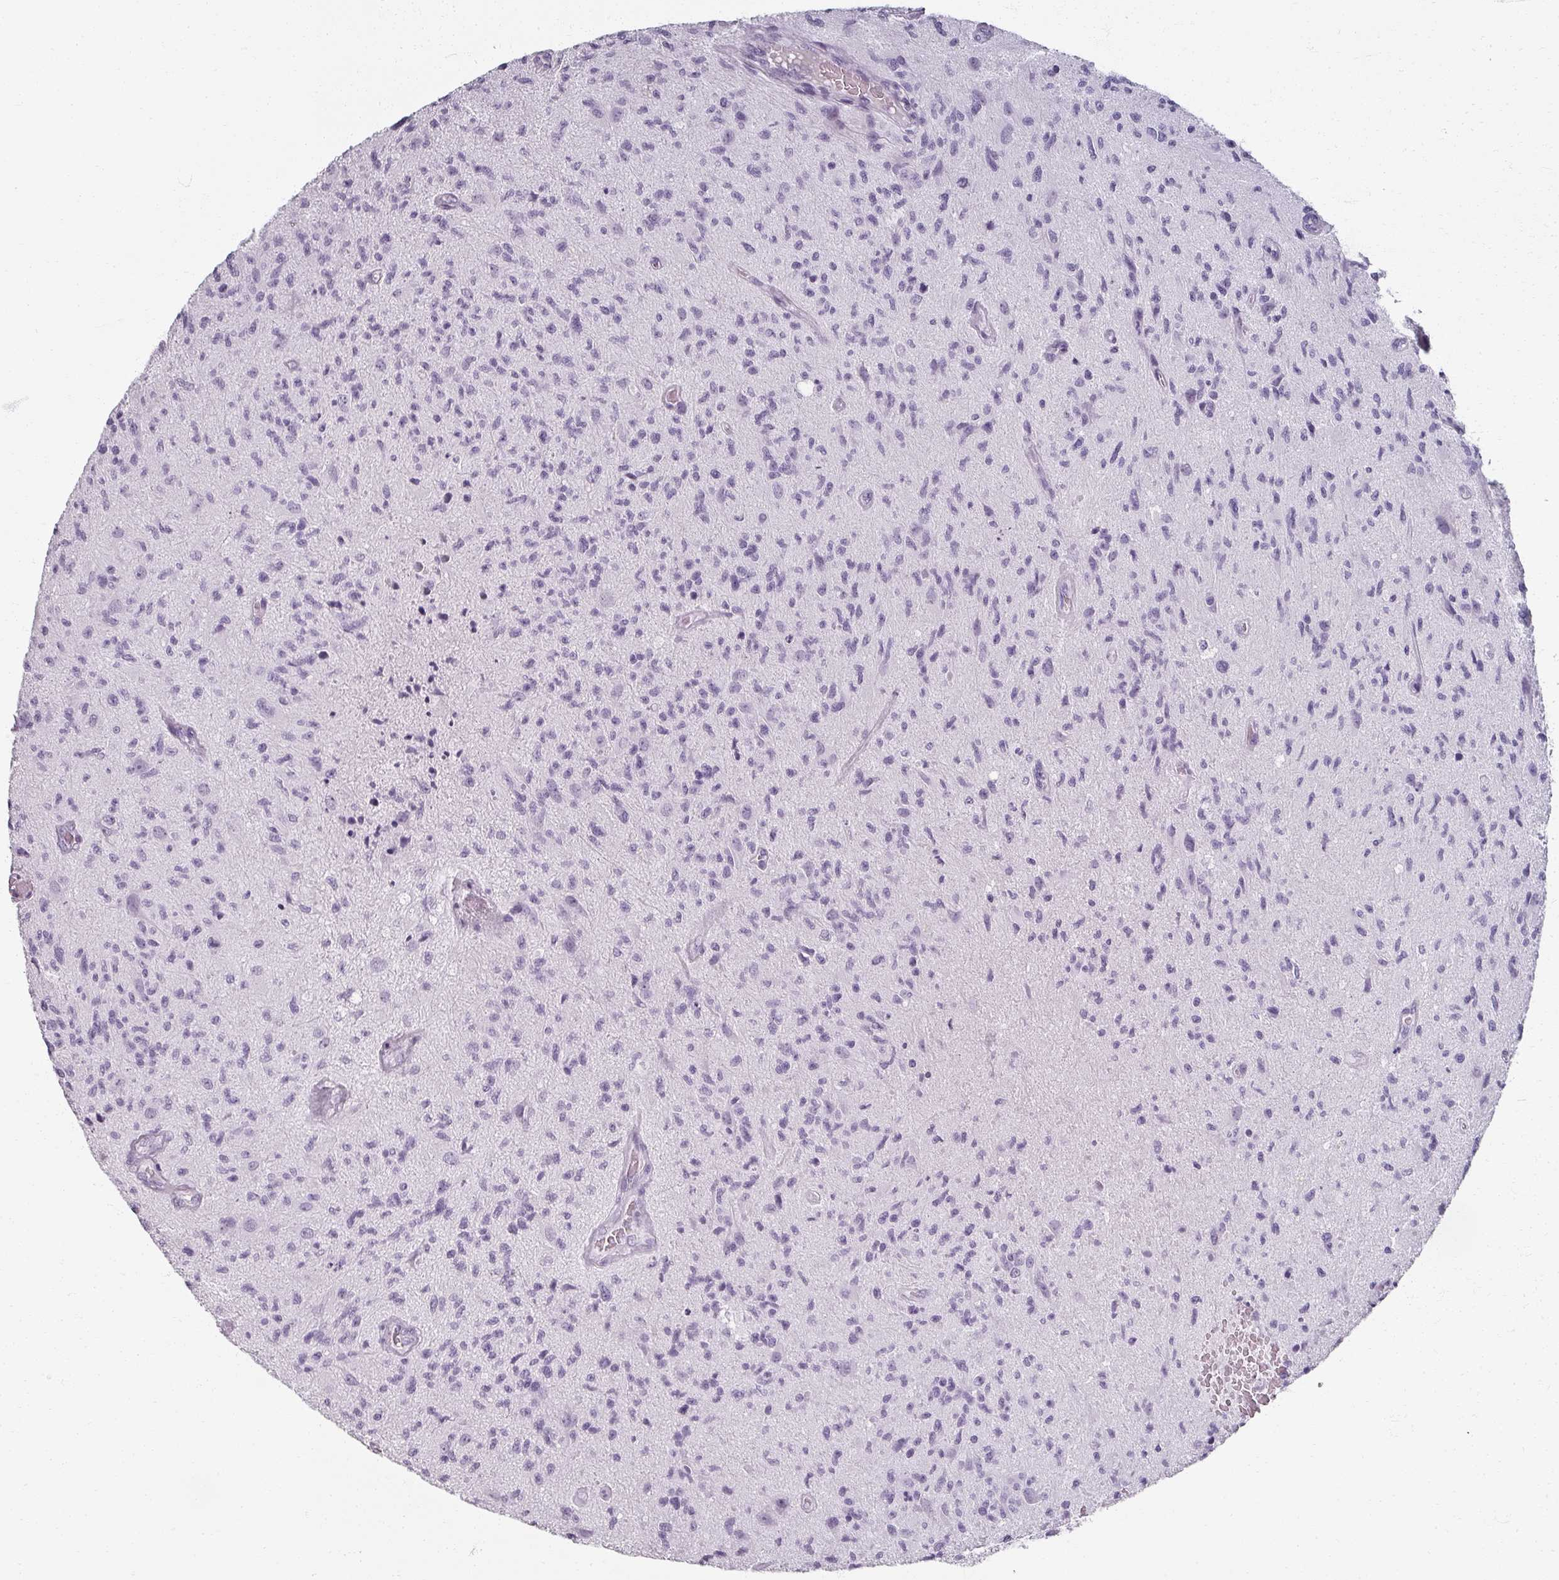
{"staining": {"intensity": "negative", "quantity": "none", "location": "none"}, "tissue": "glioma", "cell_type": "Tumor cells", "image_type": "cancer", "snomed": [{"axis": "morphology", "description": "Glioma, malignant, High grade"}, {"axis": "topography", "description": "Brain"}], "caption": "This photomicrograph is of high-grade glioma (malignant) stained with immunohistochemistry to label a protein in brown with the nuclei are counter-stained blue. There is no positivity in tumor cells.", "gene": "REG3G", "patient": {"sex": "male", "age": 67}}